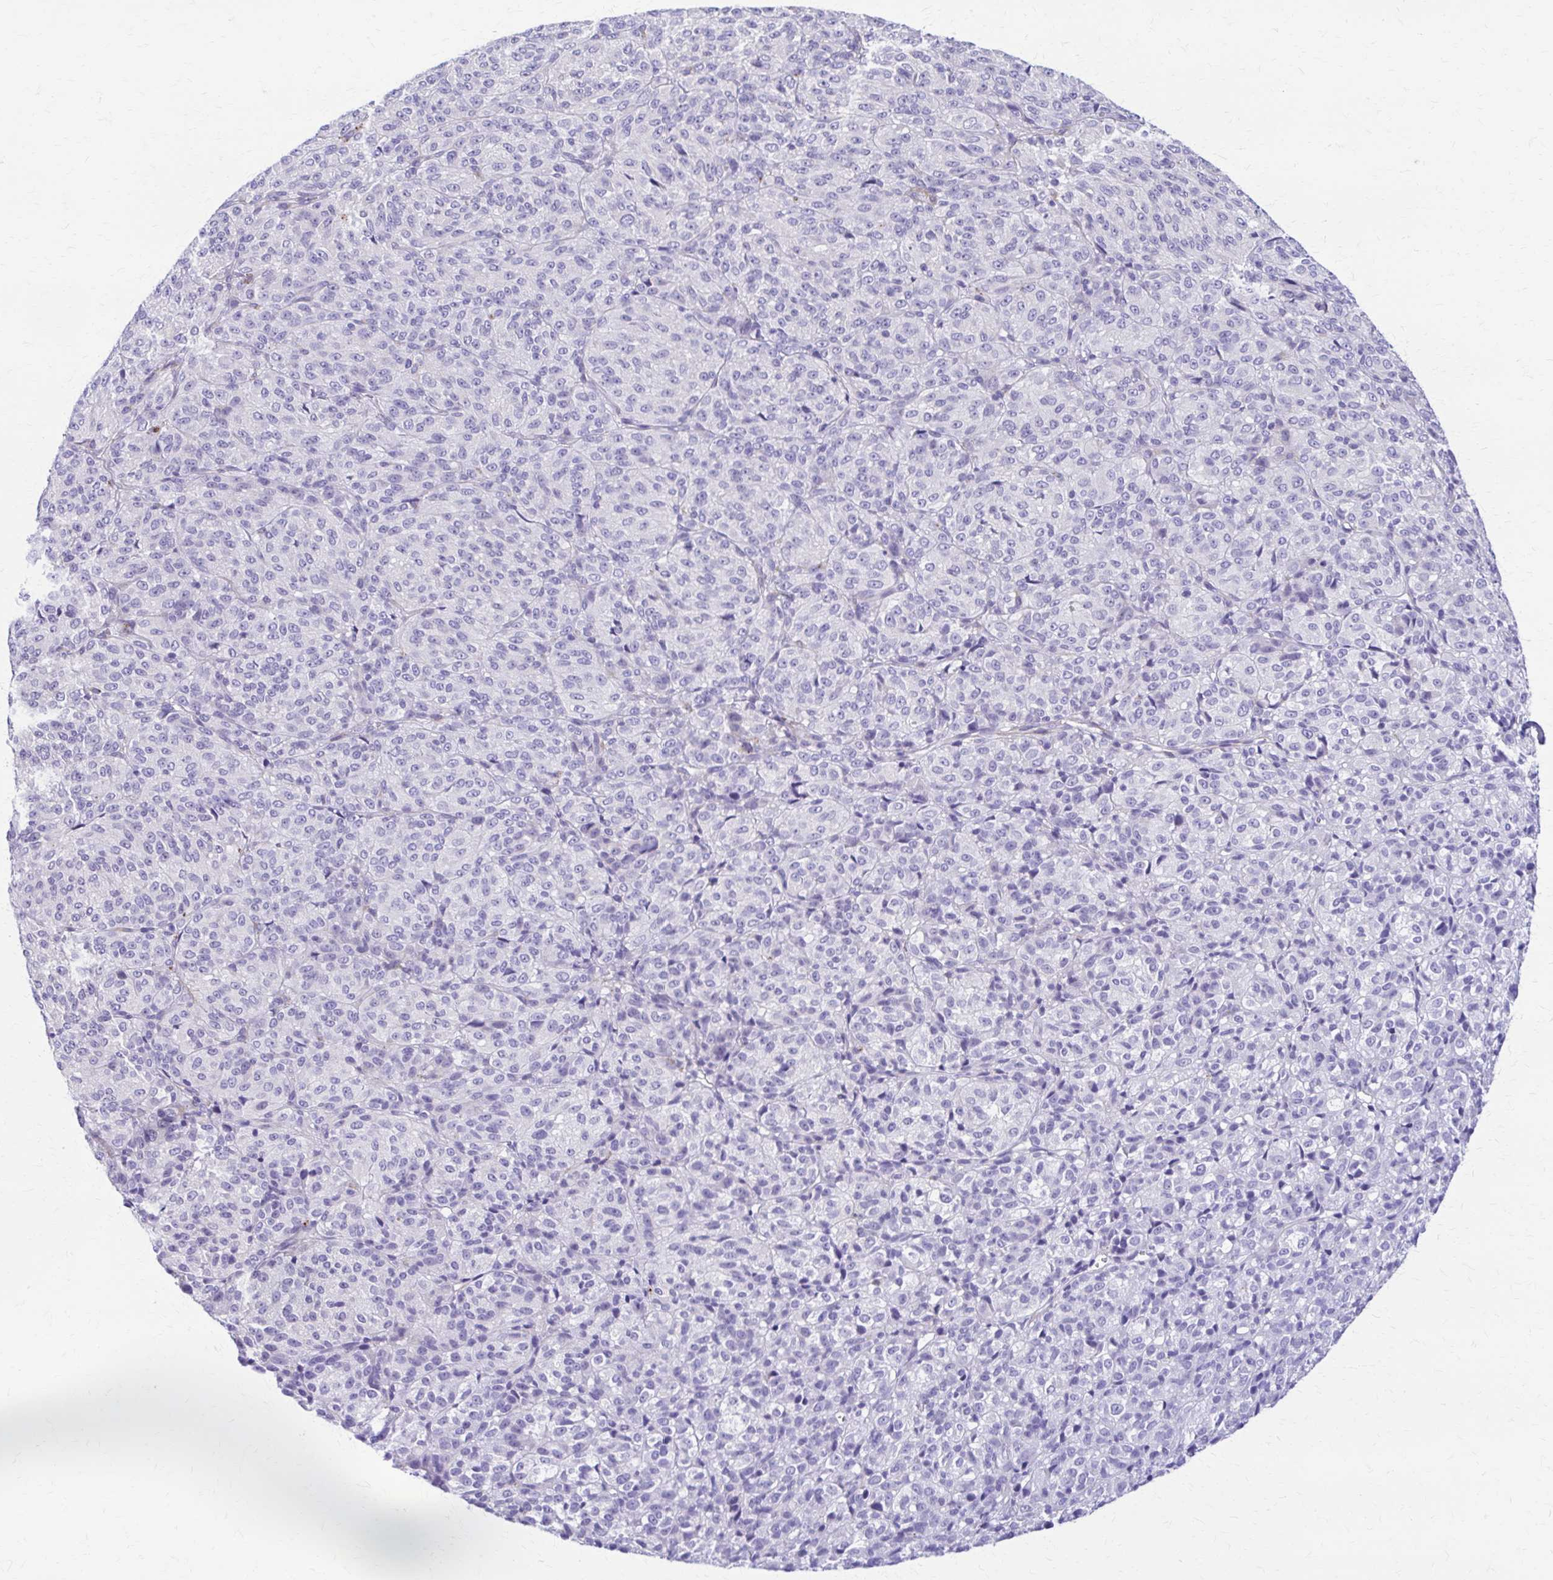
{"staining": {"intensity": "negative", "quantity": "none", "location": "none"}, "tissue": "melanoma", "cell_type": "Tumor cells", "image_type": "cancer", "snomed": [{"axis": "morphology", "description": "Malignant melanoma, Metastatic site"}, {"axis": "topography", "description": "Brain"}], "caption": "Histopathology image shows no significant protein staining in tumor cells of melanoma.", "gene": "DSP", "patient": {"sex": "female", "age": 56}}